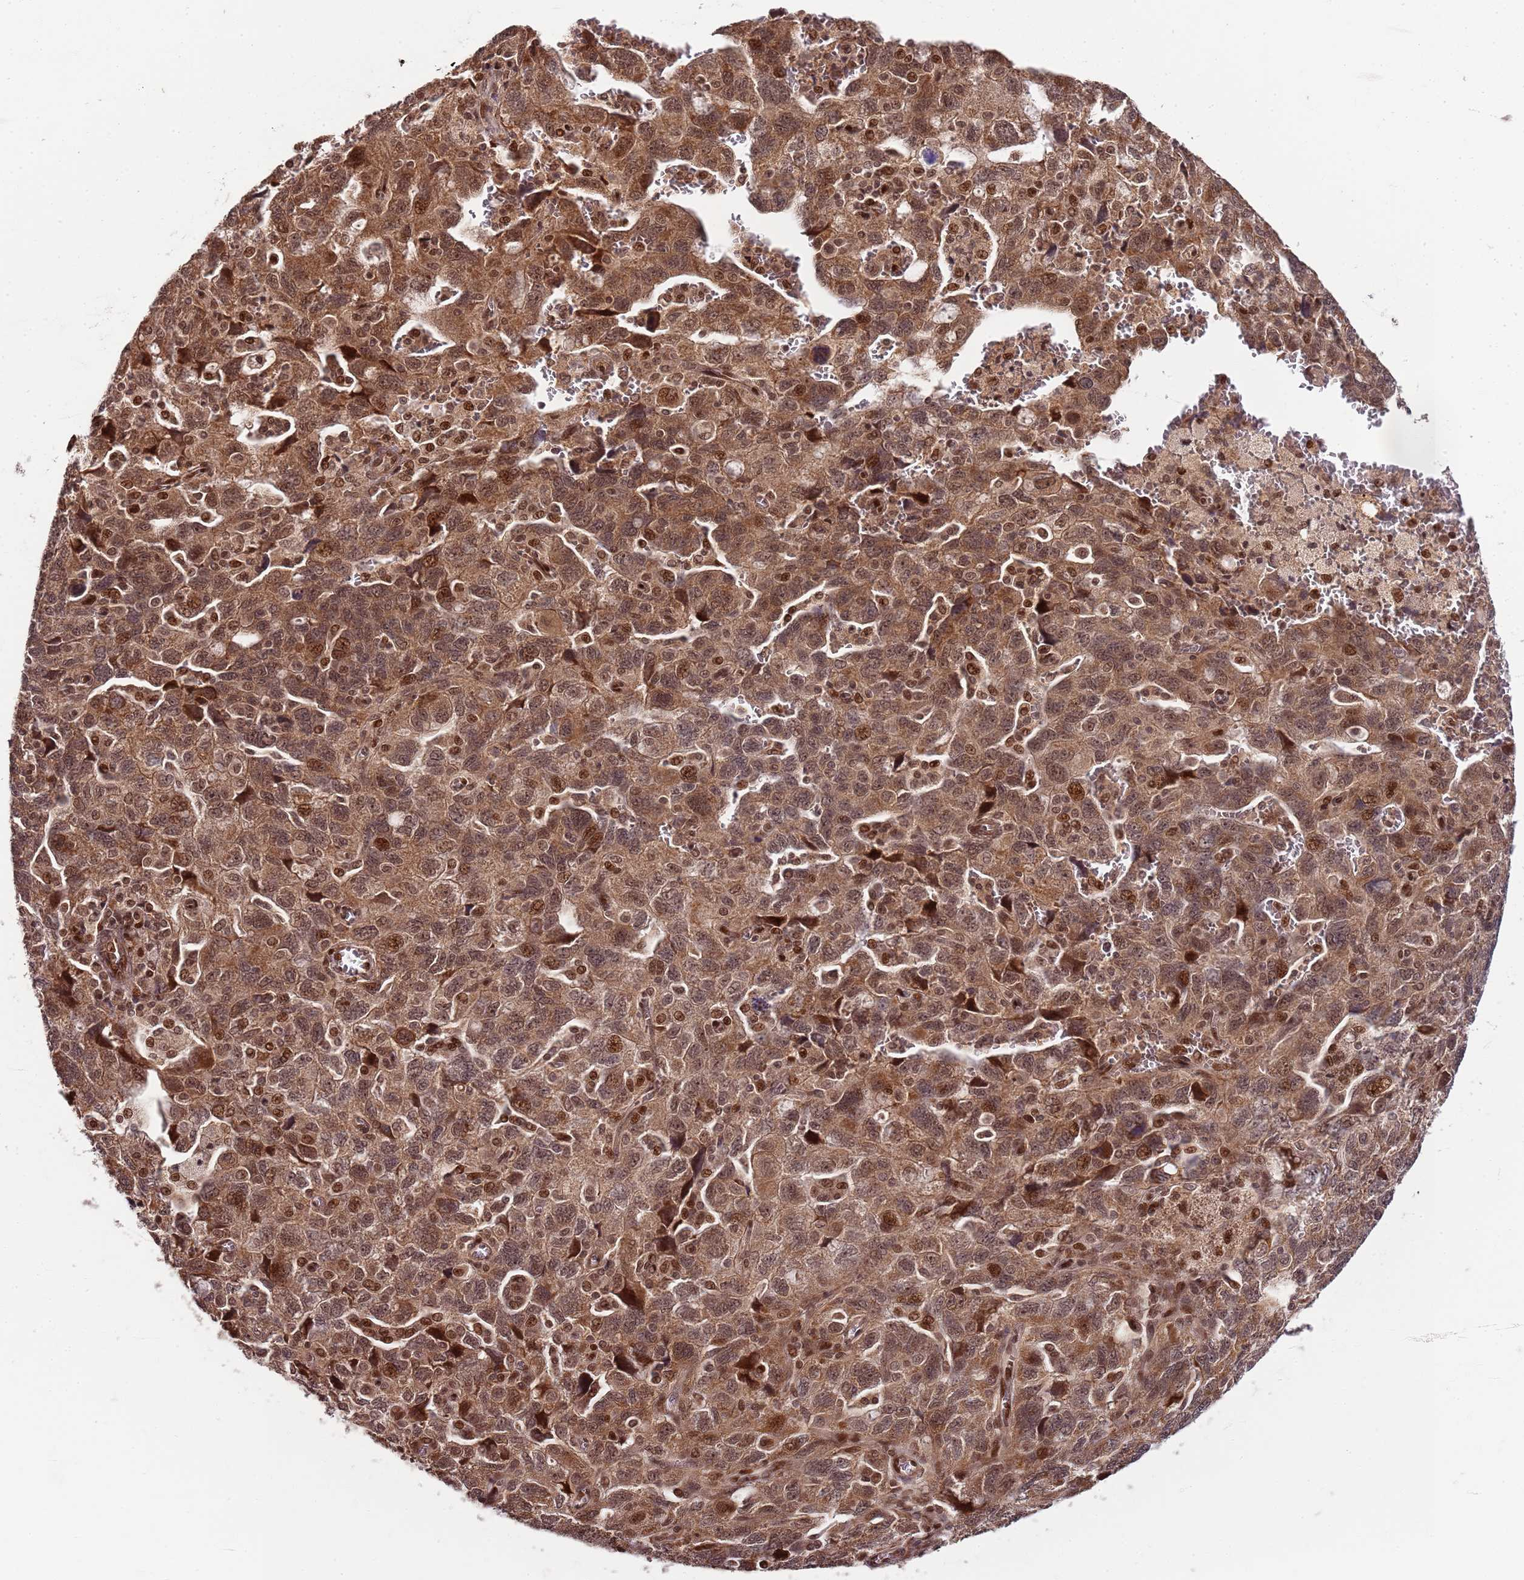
{"staining": {"intensity": "moderate", "quantity": ">75%", "location": "cytoplasmic/membranous,nuclear"}, "tissue": "ovarian cancer", "cell_type": "Tumor cells", "image_type": "cancer", "snomed": [{"axis": "morphology", "description": "Carcinoma, NOS"}, {"axis": "morphology", "description": "Cystadenocarcinoma, serous, NOS"}, {"axis": "topography", "description": "Ovary"}], "caption": "A brown stain shows moderate cytoplasmic/membranous and nuclear staining of a protein in human ovarian cancer tumor cells.", "gene": "EDC3", "patient": {"sex": "female", "age": 69}}